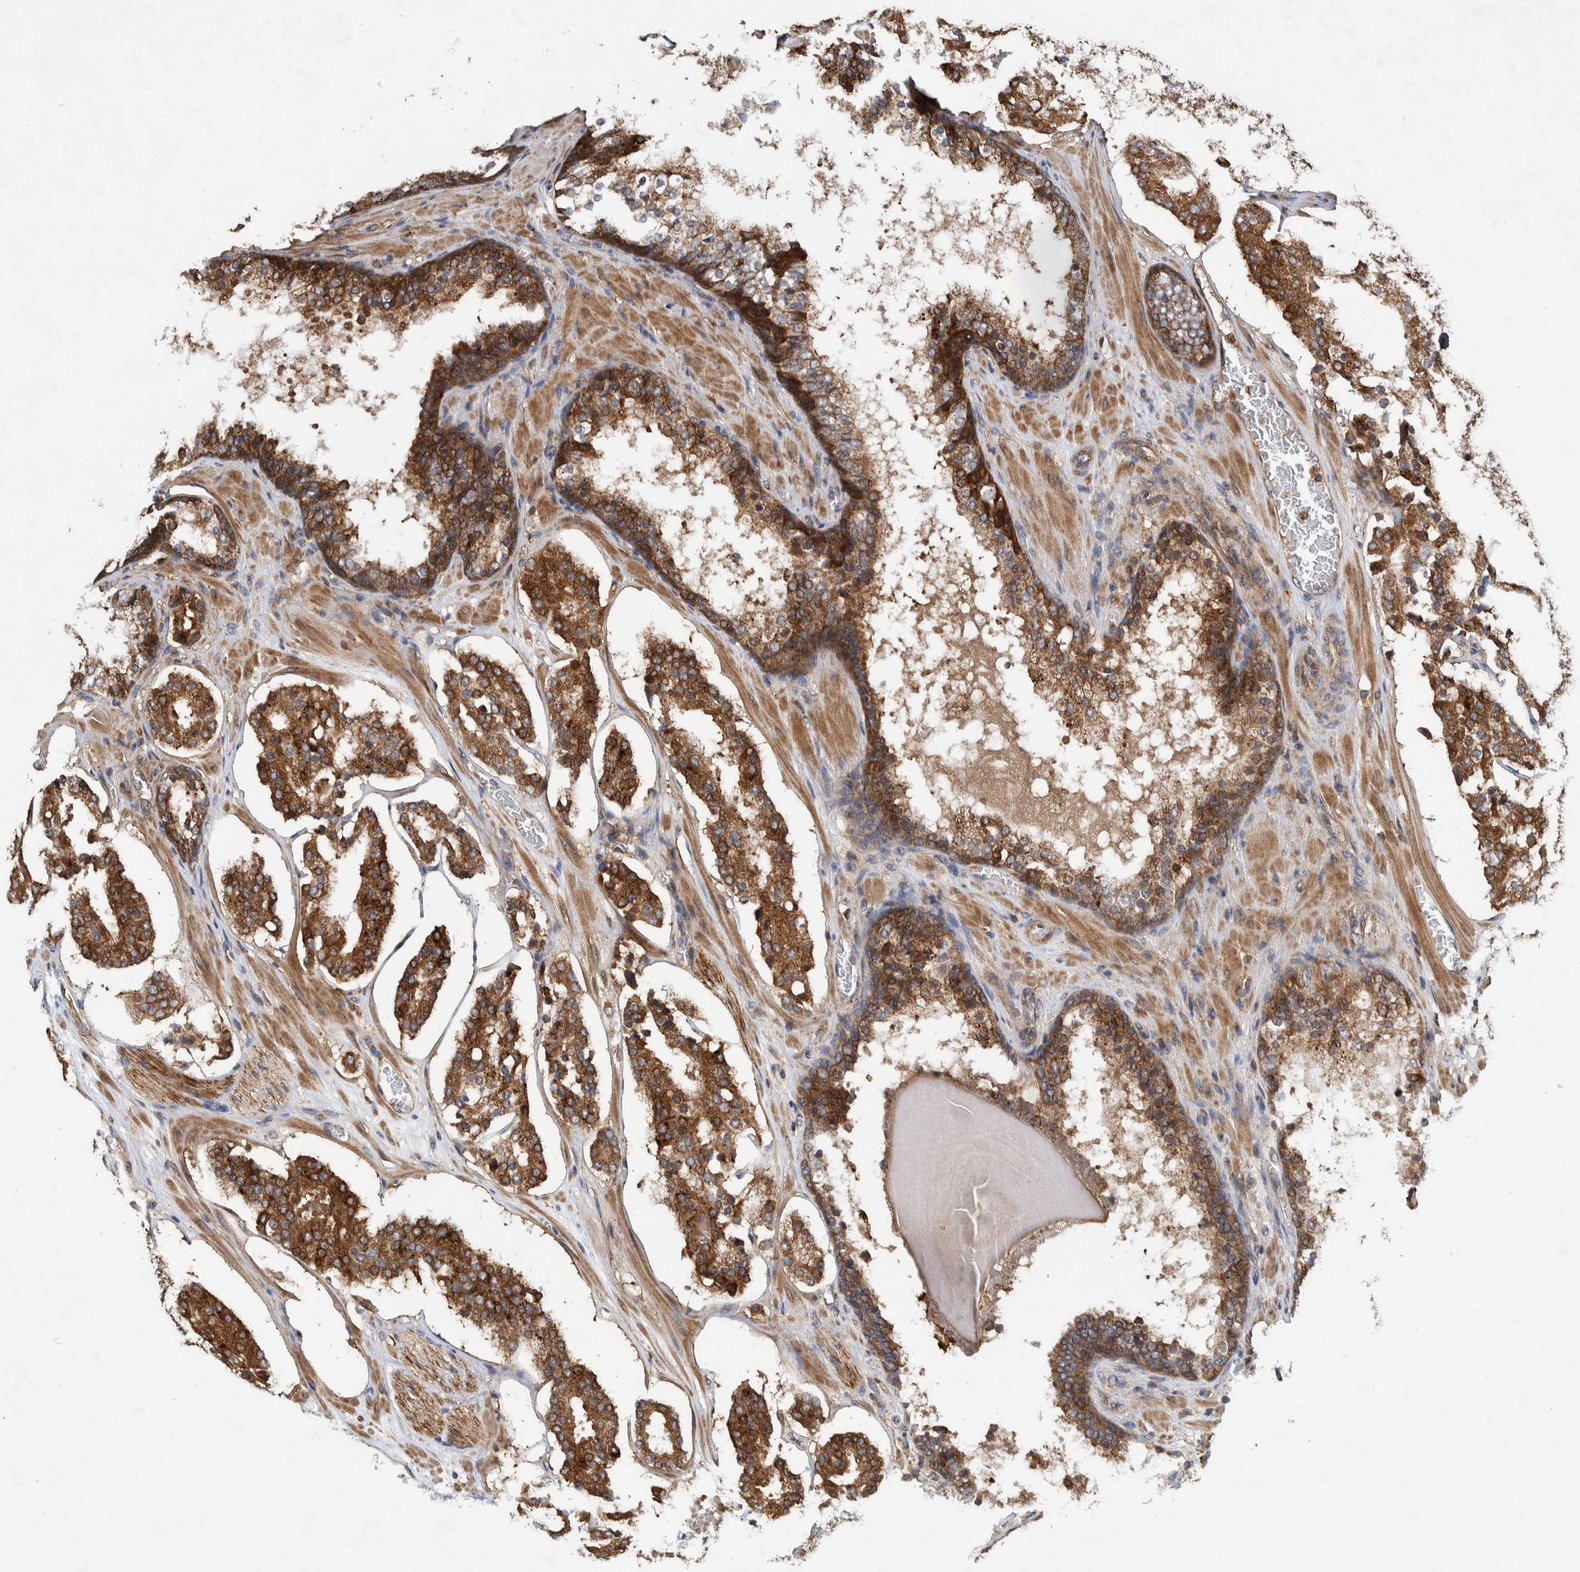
{"staining": {"intensity": "strong", "quantity": ">75%", "location": "cytoplasmic/membranous"}, "tissue": "prostate cancer", "cell_type": "Tumor cells", "image_type": "cancer", "snomed": [{"axis": "morphology", "description": "Adenocarcinoma, High grade"}, {"axis": "topography", "description": "Prostate"}], "caption": "Prostate cancer (high-grade adenocarcinoma) was stained to show a protein in brown. There is high levels of strong cytoplasmic/membranous positivity in approximately >75% of tumor cells. (IHC, brightfield microscopy, high magnification).", "gene": "CCDC57", "patient": {"sex": "male", "age": 60}}